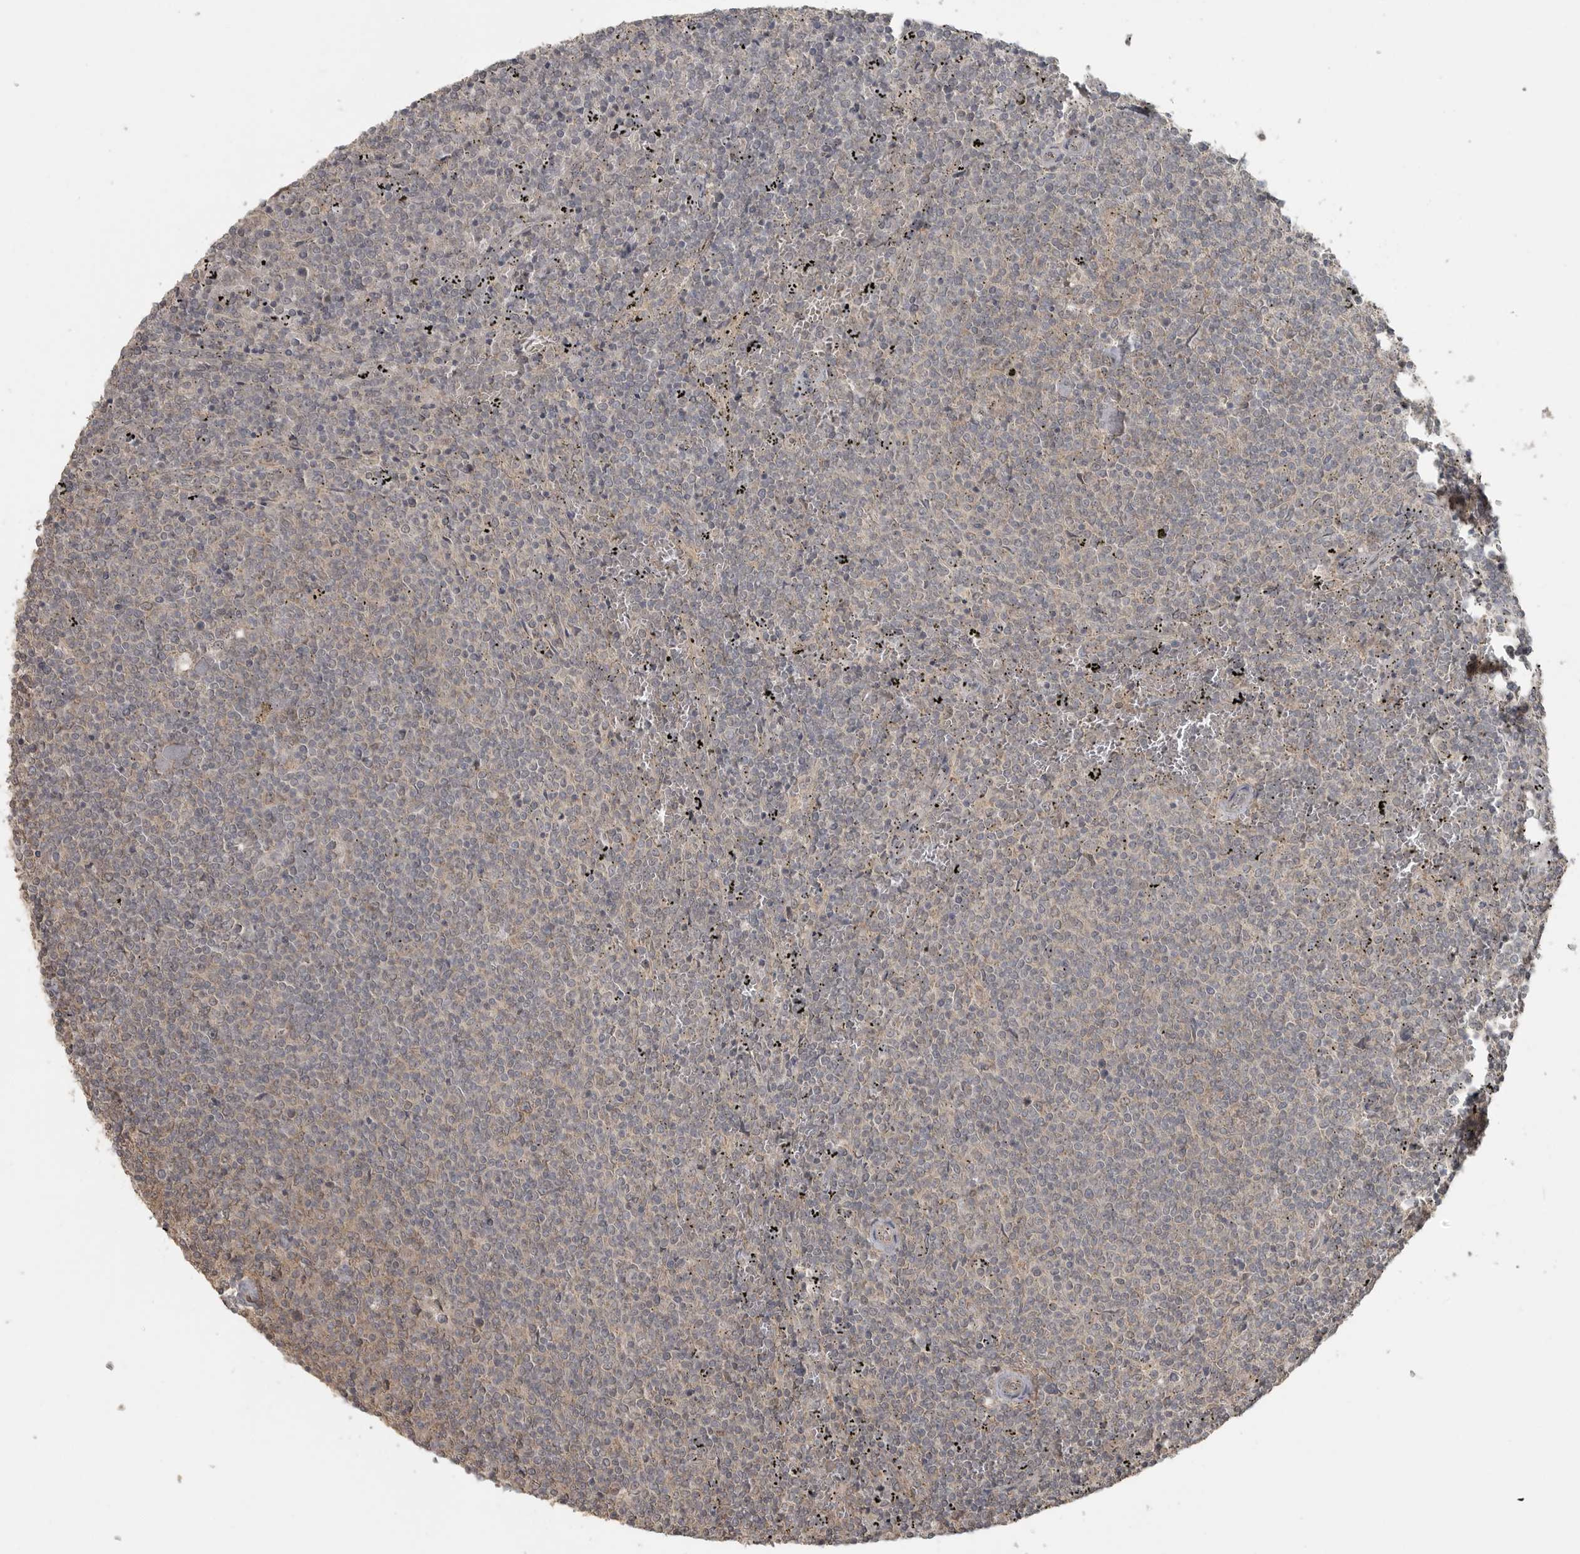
{"staining": {"intensity": "negative", "quantity": "none", "location": "none"}, "tissue": "lymphoma", "cell_type": "Tumor cells", "image_type": "cancer", "snomed": [{"axis": "morphology", "description": "Malignant lymphoma, non-Hodgkin's type, Low grade"}, {"axis": "topography", "description": "Spleen"}], "caption": "High power microscopy image of an IHC photomicrograph of low-grade malignant lymphoma, non-Hodgkin's type, revealing no significant positivity in tumor cells.", "gene": "LLGL1", "patient": {"sex": "female", "age": 50}}